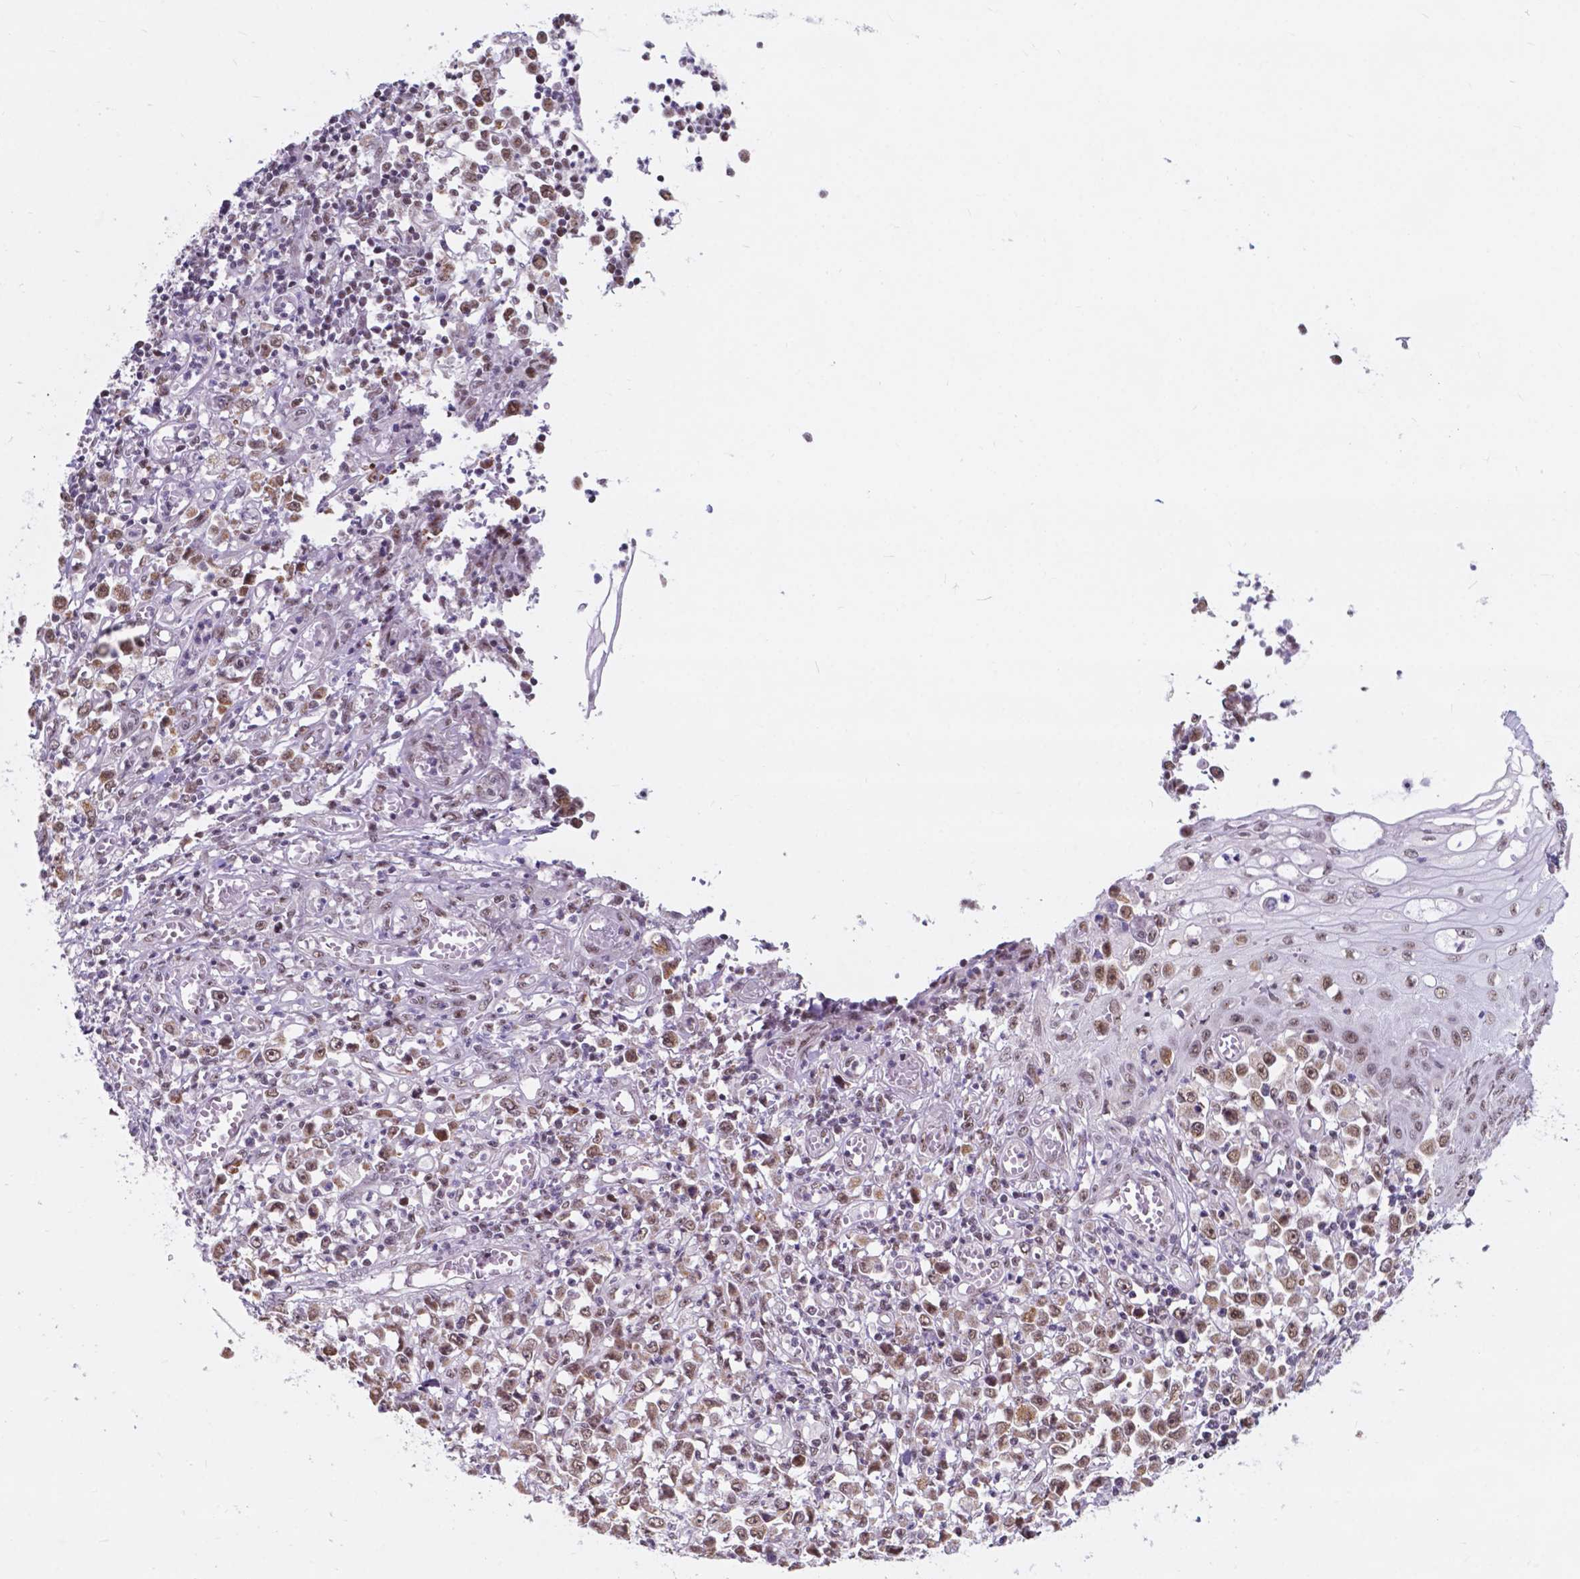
{"staining": {"intensity": "moderate", "quantity": ">75%", "location": "nuclear"}, "tissue": "stomach cancer", "cell_type": "Tumor cells", "image_type": "cancer", "snomed": [{"axis": "morphology", "description": "Adenocarcinoma, NOS"}, {"axis": "topography", "description": "Stomach, upper"}], "caption": "DAB immunohistochemical staining of human stomach cancer (adenocarcinoma) reveals moderate nuclear protein staining in about >75% of tumor cells.", "gene": "BCAS2", "patient": {"sex": "male", "age": 70}}